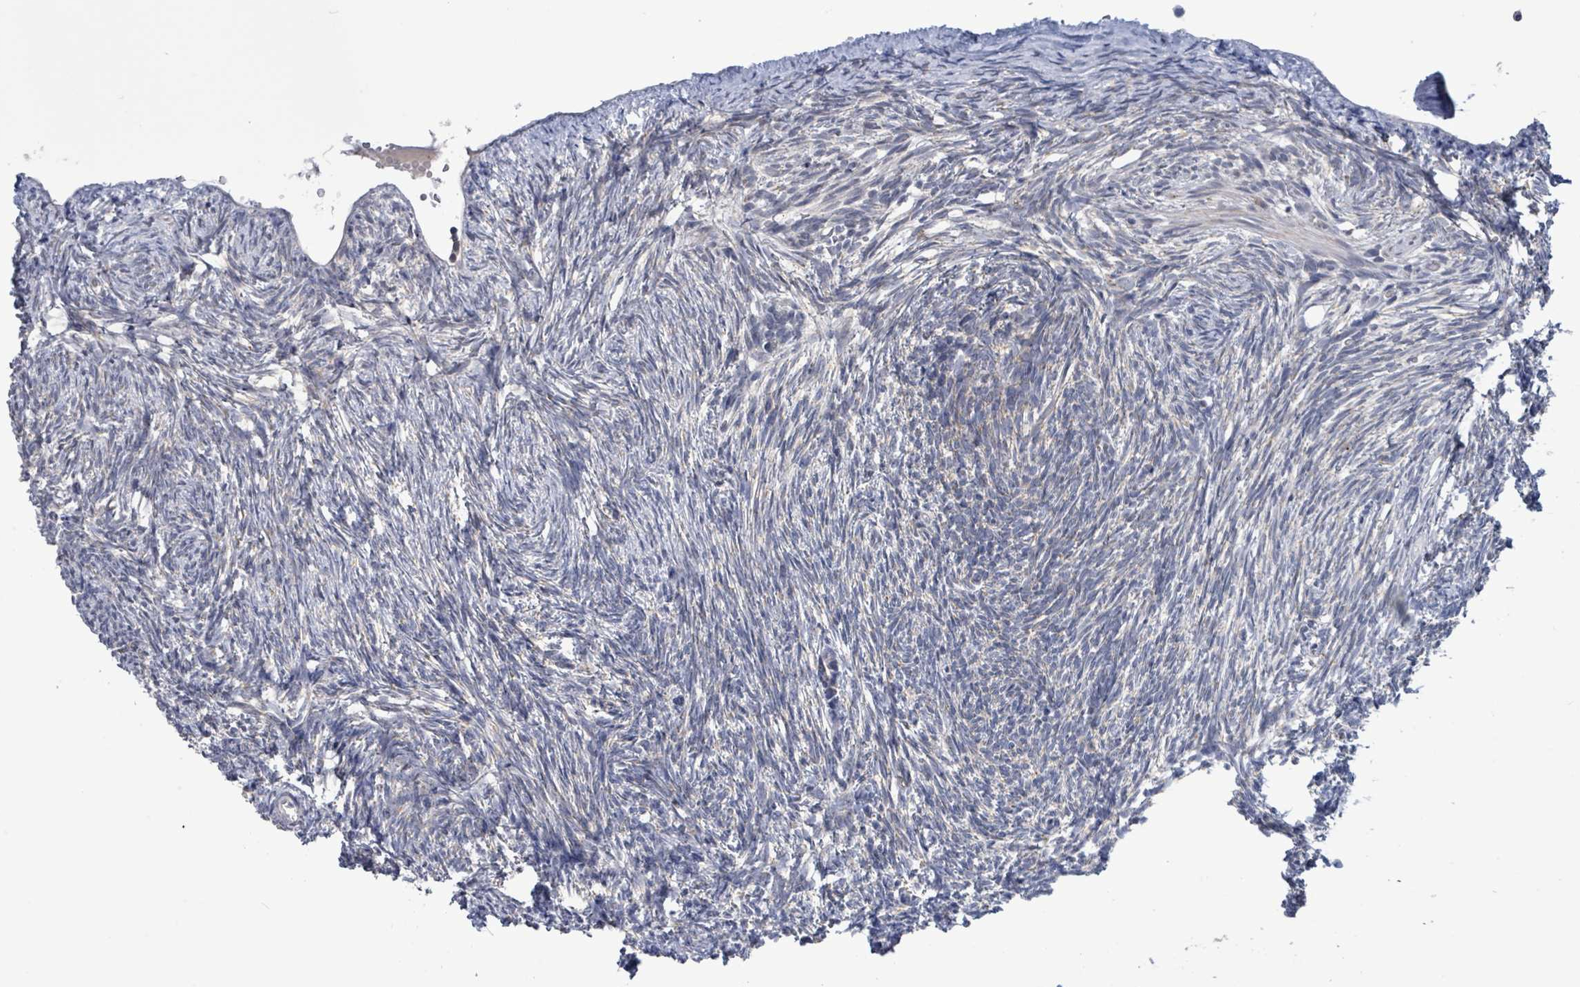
{"staining": {"intensity": "negative", "quantity": "none", "location": "none"}, "tissue": "ovary", "cell_type": "Ovarian stroma cells", "image_type": "normal", "snomed": [{"axis": "morphology", "description": "Normal tissue, NOS"}, {"axis": "topography", "description": "Ovary"}], "caption": "Immunohistochemistry (IHC) photomicrograph of unremarkable ovary stained for a protein (brown), which demonstrates no expression in ovarian stroma cells. Brightfield microscopy of immunohistochemistry stained with DAB (3,3'-diaminobenzidine) (brown) and hematoxylin (blue), captured at high magnification.", "gene": "COQ10B", "patient": {"sex": "female", "age": 51}}